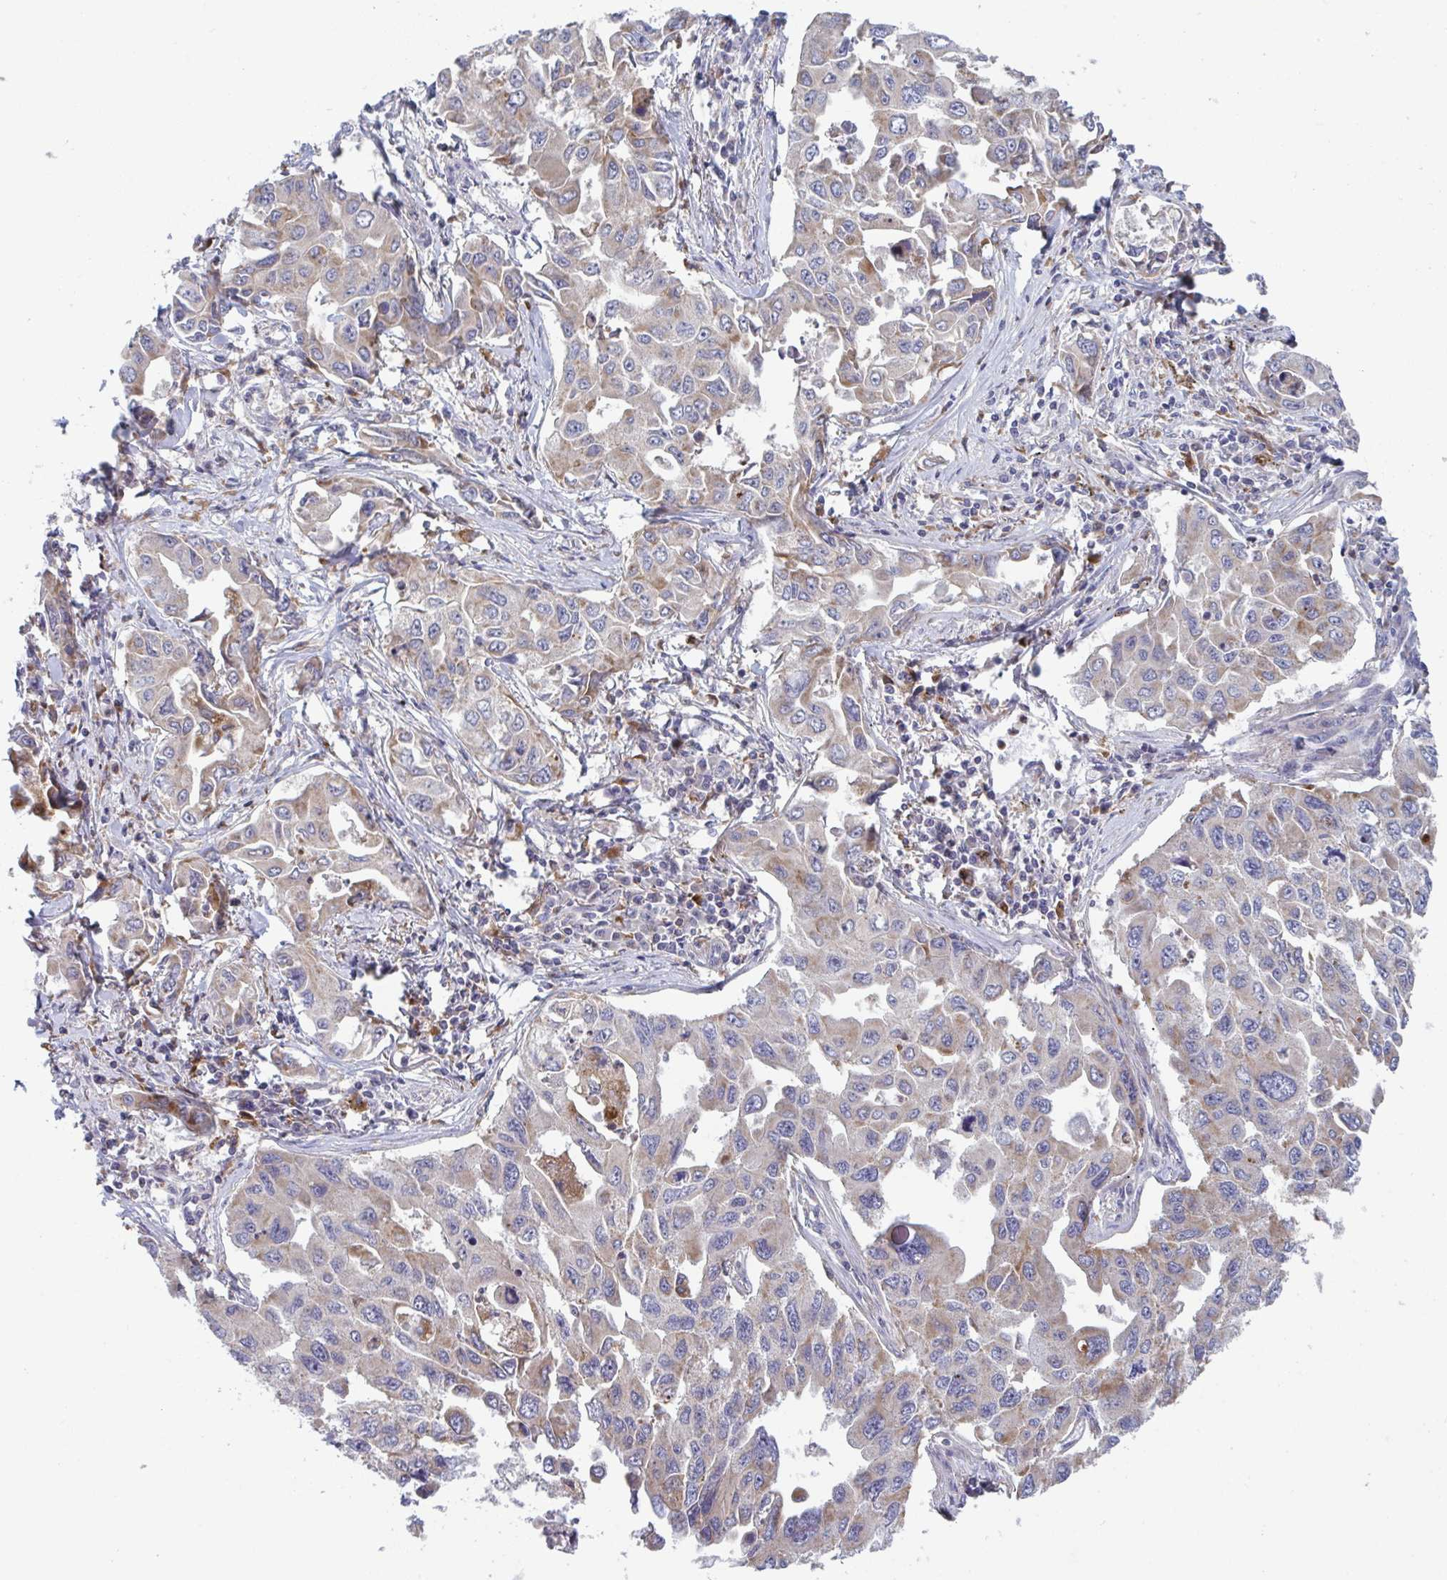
{"staining": {"intensity": "moderate", "quantity": "25%-75%", "location": "cytoplasmic/membranous"}, "tissue": "lung cancer", "cell_type": "Tumor cells", "image_type": "cancer", "snomed": [{"axis": "morphology", "description": "Adenocarcinoma, NOS"}, {"axis": "topography", "description": "Lung"}], "caption": "Brown immunohistochemical staining in lung cancer shows moderate cytoplasmic/membranous expression in about 25%-75% of tumor cells. Immunohistochemistry (ihc) stains the protein in brown and the nuclei are stained blue.", "gene": "NIPSNAP1", "patient": {"sex": "male", "age": 64}}